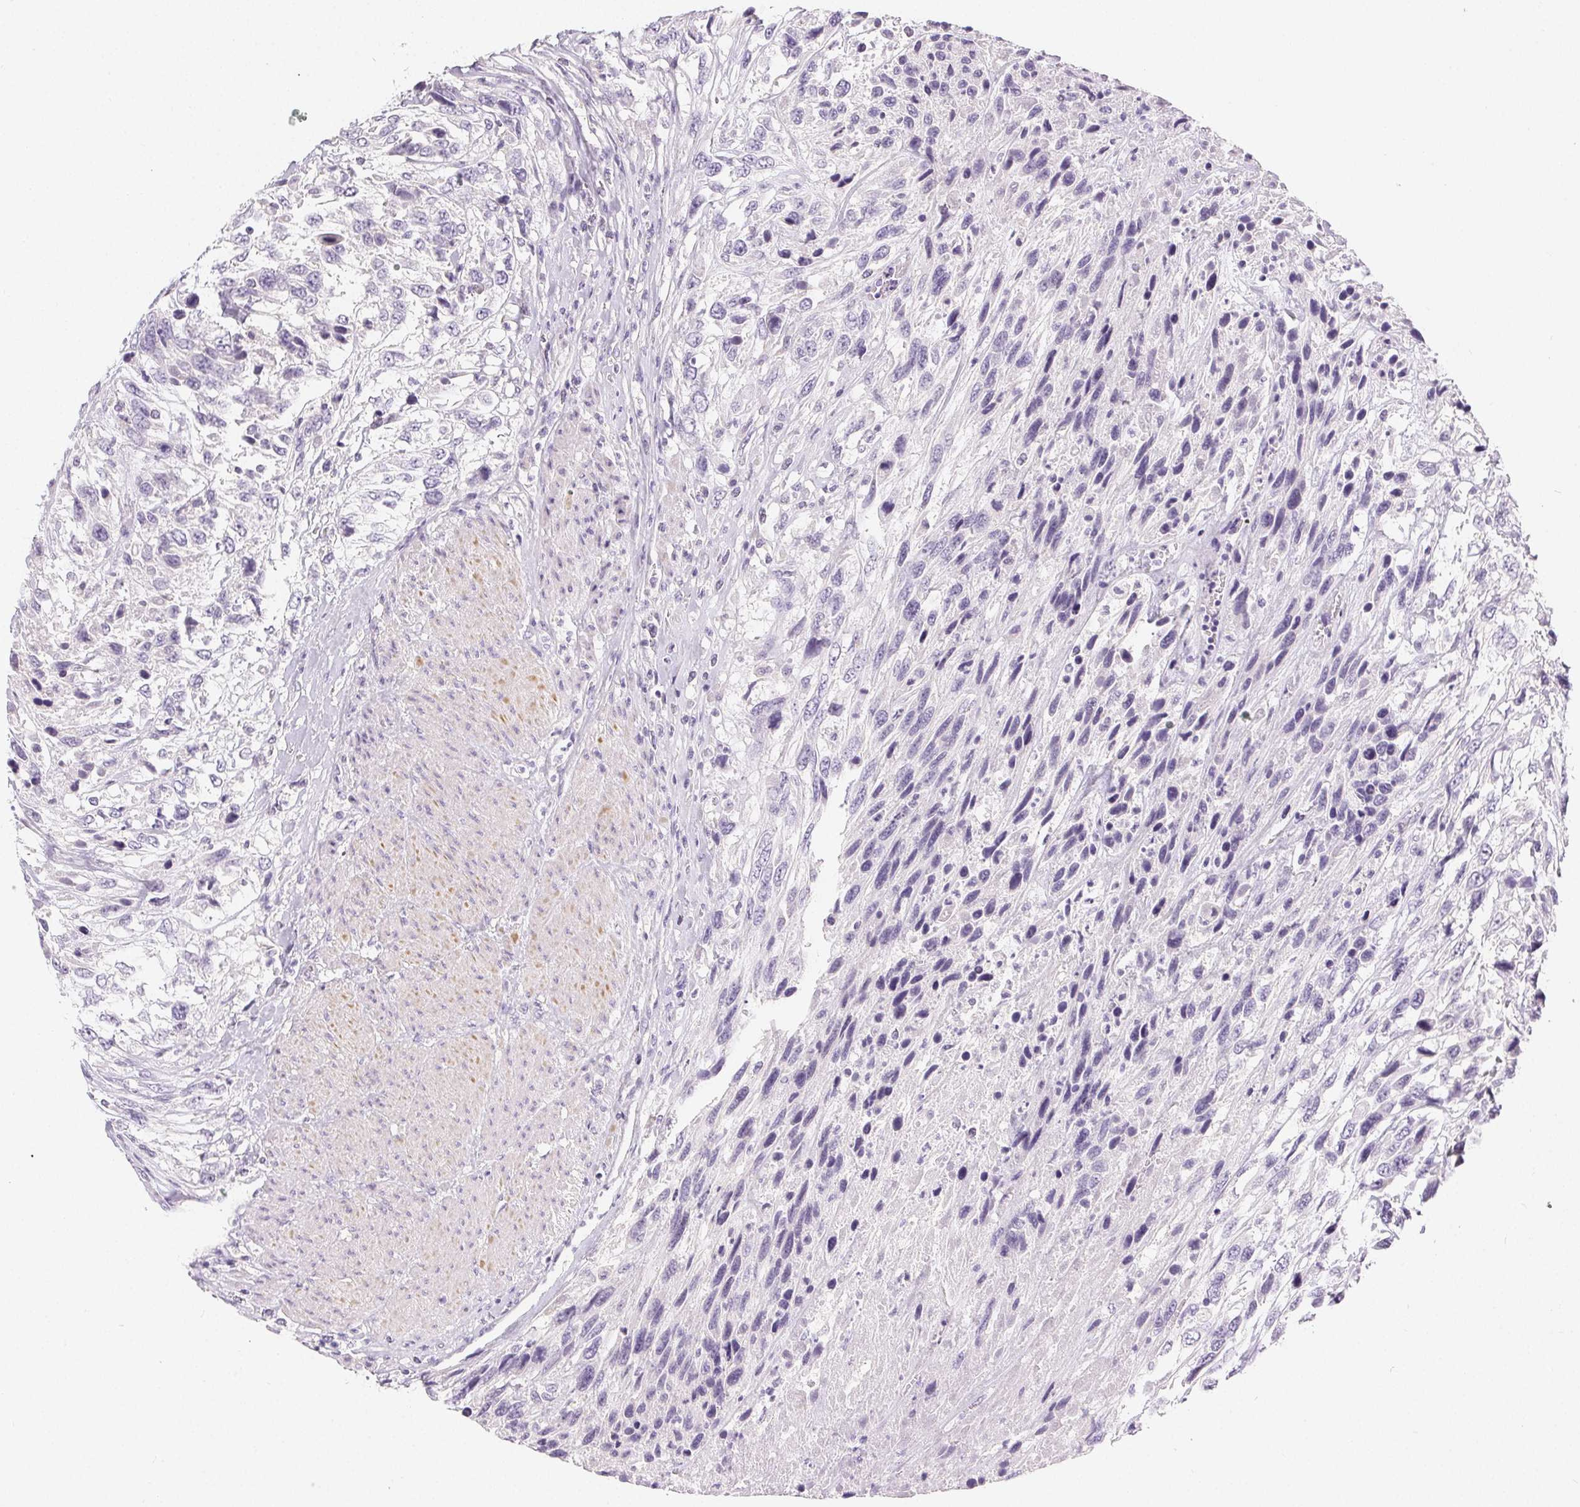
{"staining": {"intensity": "negative", "quantity": "none", "location": "none"}, "tissue": "urothelial cancer", "cell_type": "Tumor cells", "image_type": "cancer", "snomed": [{"axis": "morphology", "description": "Urothelial carcinoma, High grade"}, {"axis": "topography", "description": "Urinary bladder"}], "caption": "Tumor cells show no significant staining in urothelial cancer.", "gene": "MIOX", "patient": {"sex": "female", "age": 70}}